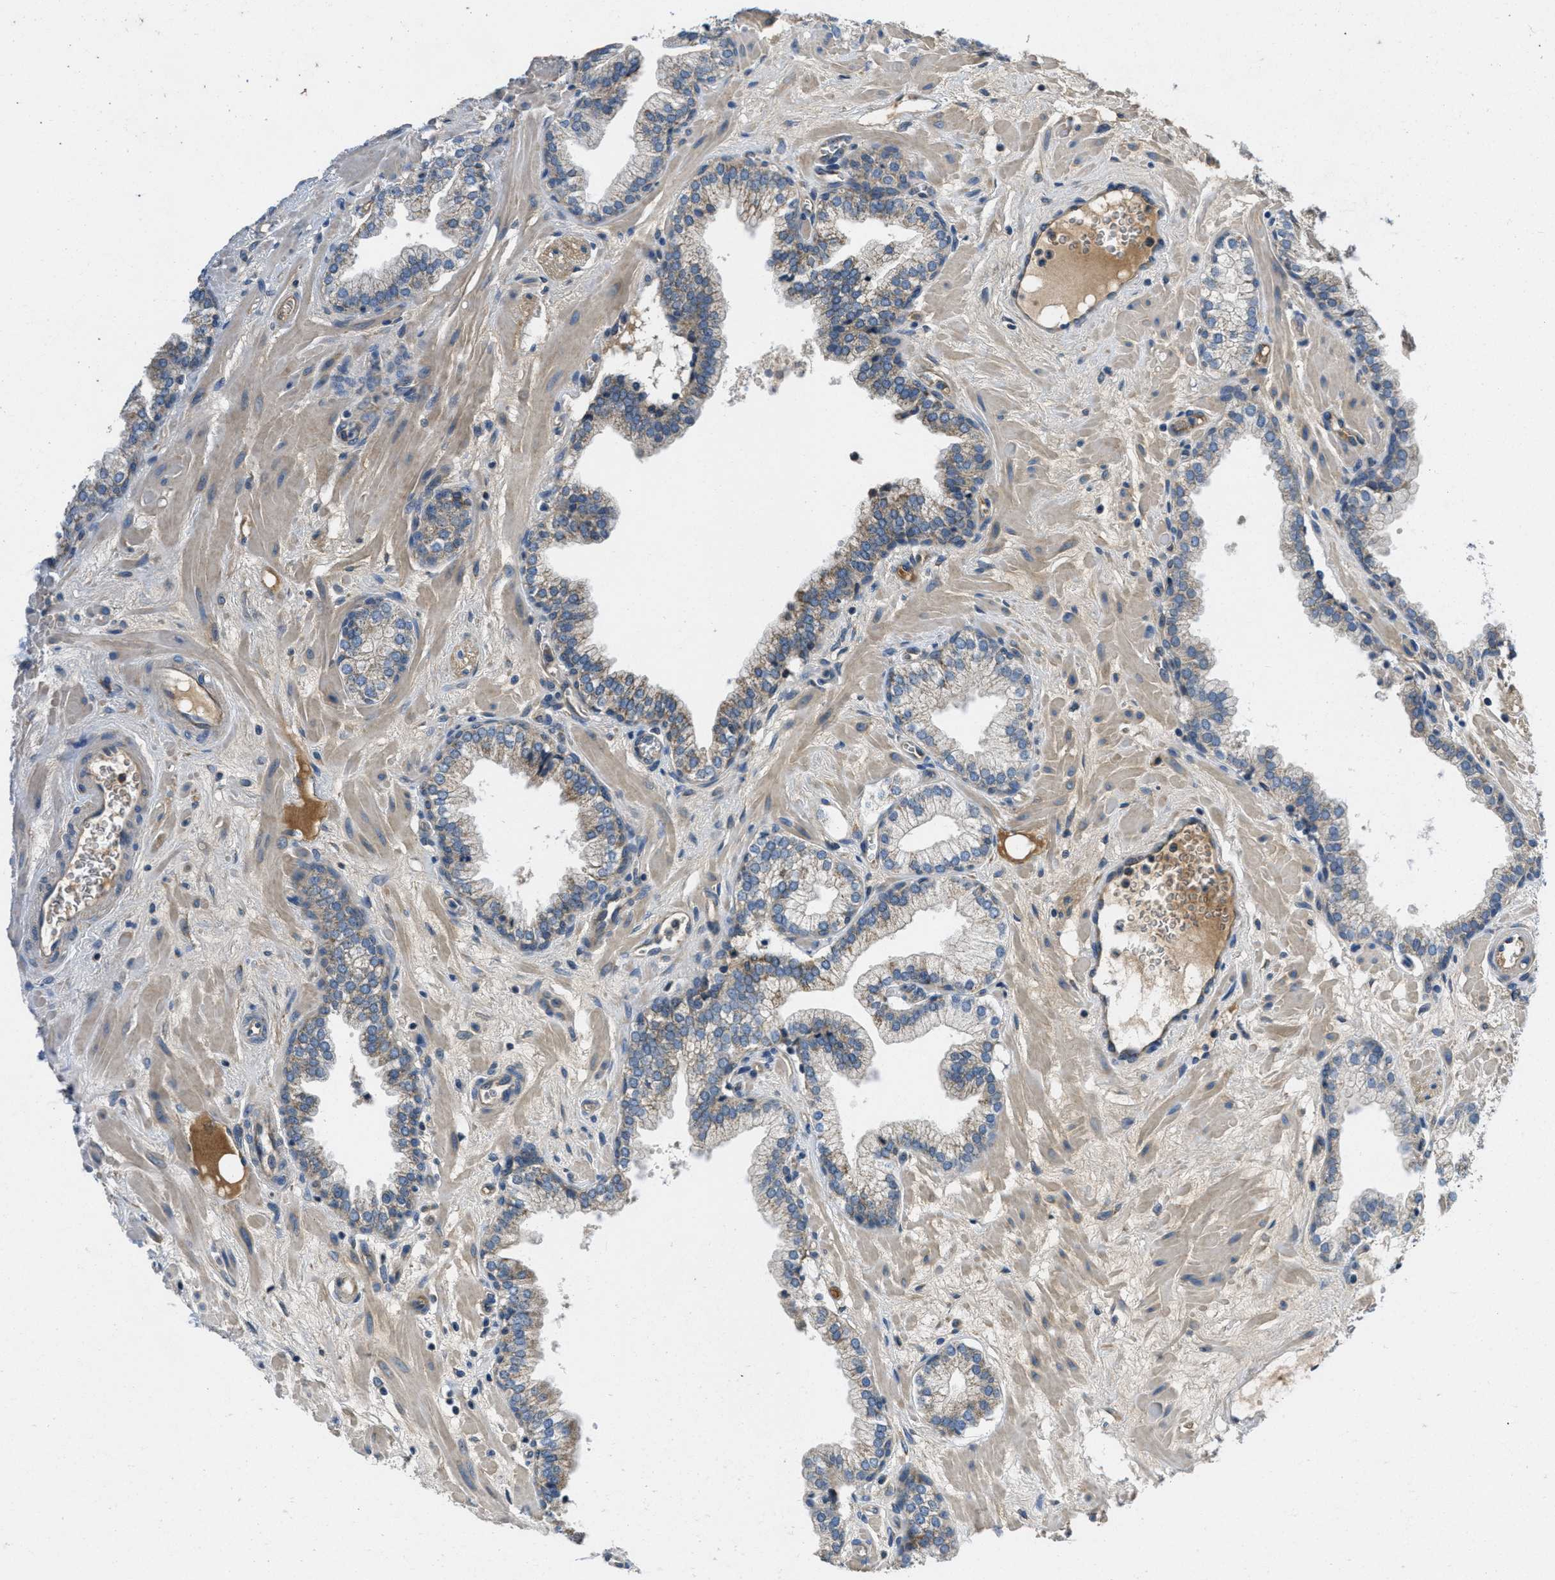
{"staining": {"intensity": "weak", "quantity": "25%-75%", "location": "cytoplasmic/membranous"}, "tissue": "prostate", "cell_type": "Glandular cells", "image_type": "normal", "snomed": [{"axis": "morphology", "description": "Normal tissue, NOS"}, {"axis": "morphology", "description": "Urothelial carcinoma, Low grade"}, {"axis": "topography", "description": "Urinary bladder"}, {"axis": "topography", "description": "Prostate"}], "caption": "IHC of normal prostate reveals low levels of weak cytoplasmic/membranous staining in approximately 25%-75% of glandular cells. (DAB (3,3'-diaminobenzidine) IHC, brown staining for protein, blue staining for nuclei).", "gene": "GALK1", "patient": {"sex": "male", "age": 60}}